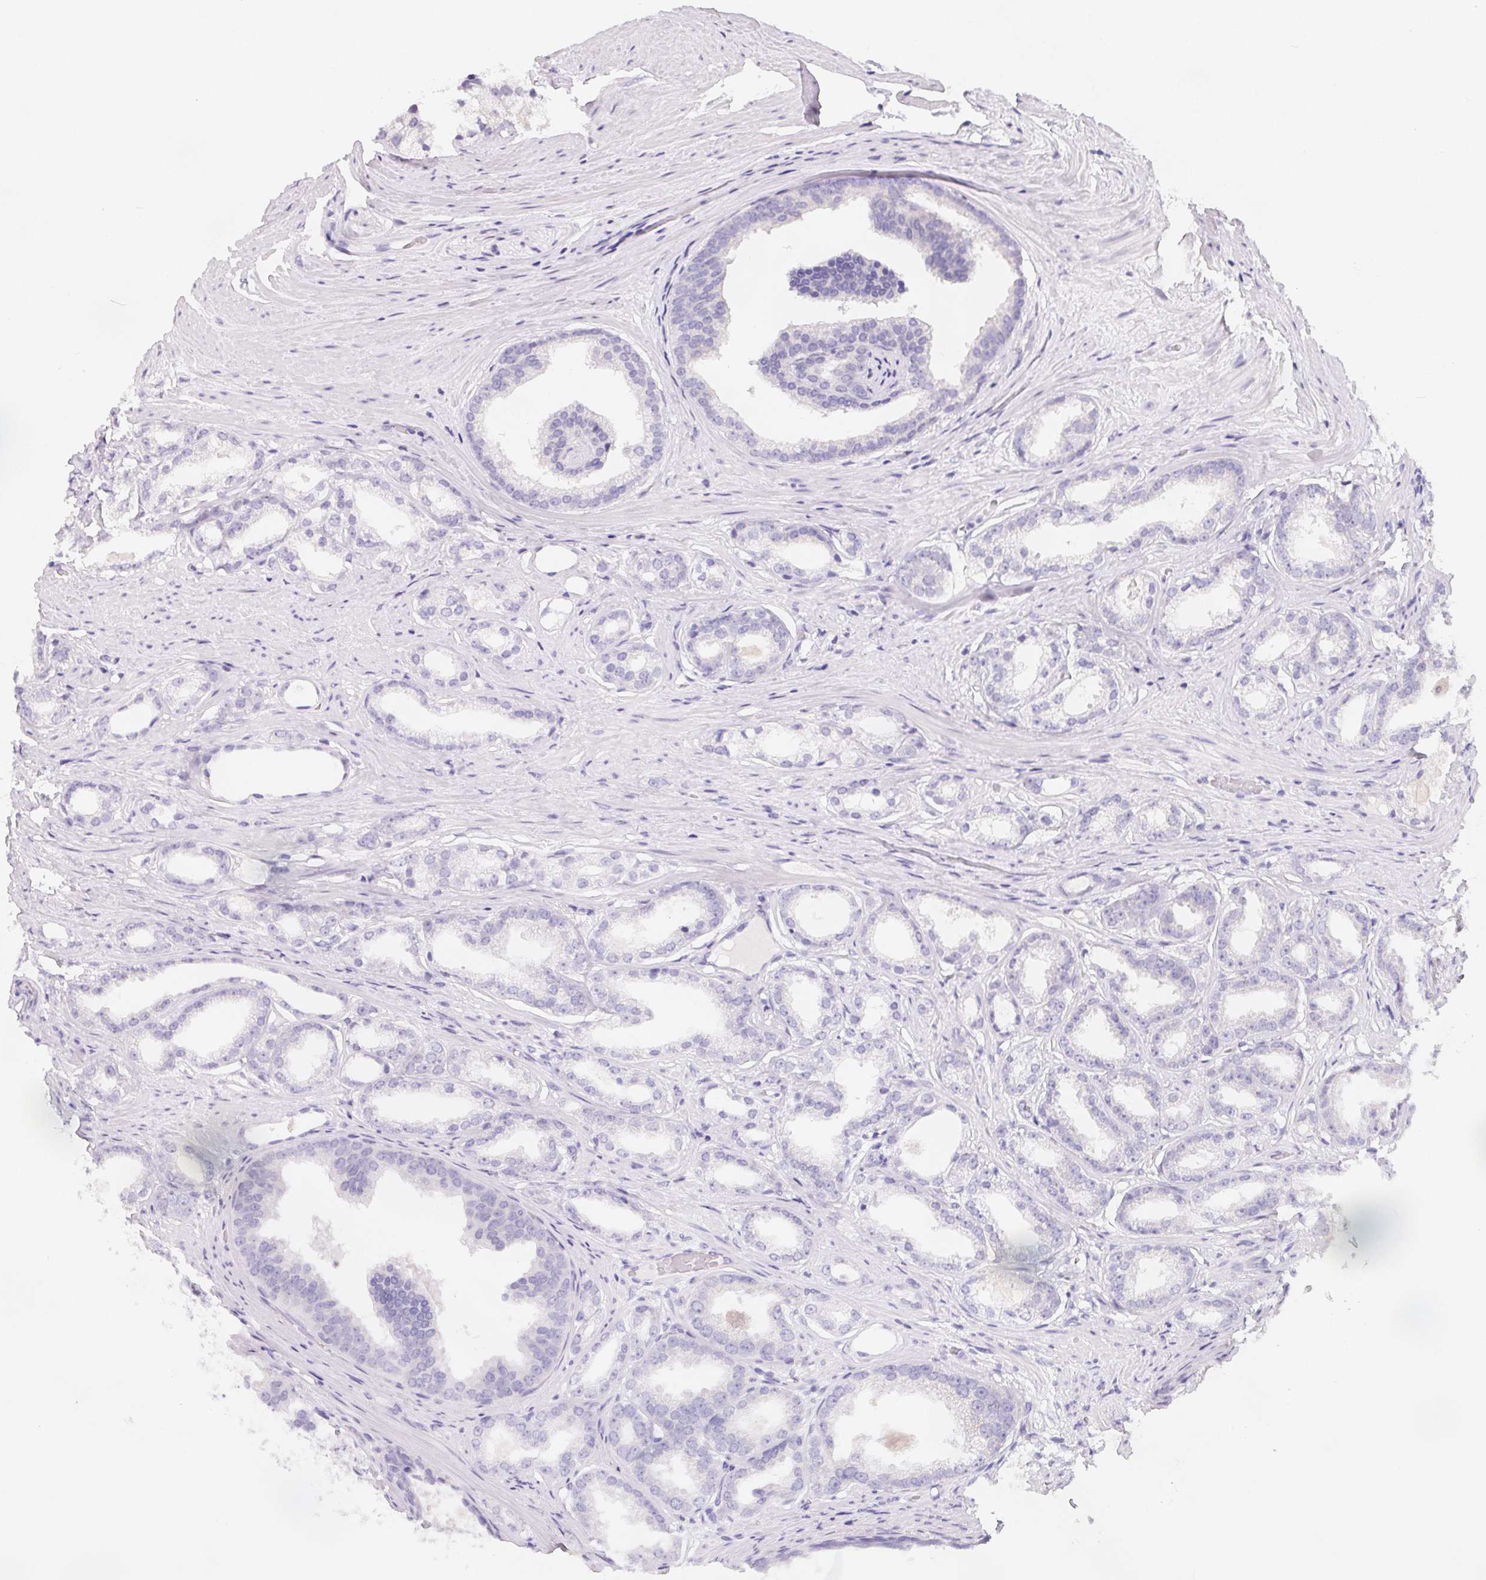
{"staining": {"intensity": "negative", "quantity": "none", "location": "none"}, "tissue": "prostate cancer", "cell_type": "Tumor cells", "image_type": "cancer", "snomed": [{"axis": "morphology", "description": "Adenocarcinoma, Low grade"}, {"axis": "topography", "description": "Prostate"}], "caption": "Photomicrograph shows no significant protein positivity in tumor cells of prostate cancer.", "gene": "FDX1", "patient": {"sex": "male", "age": 65}}